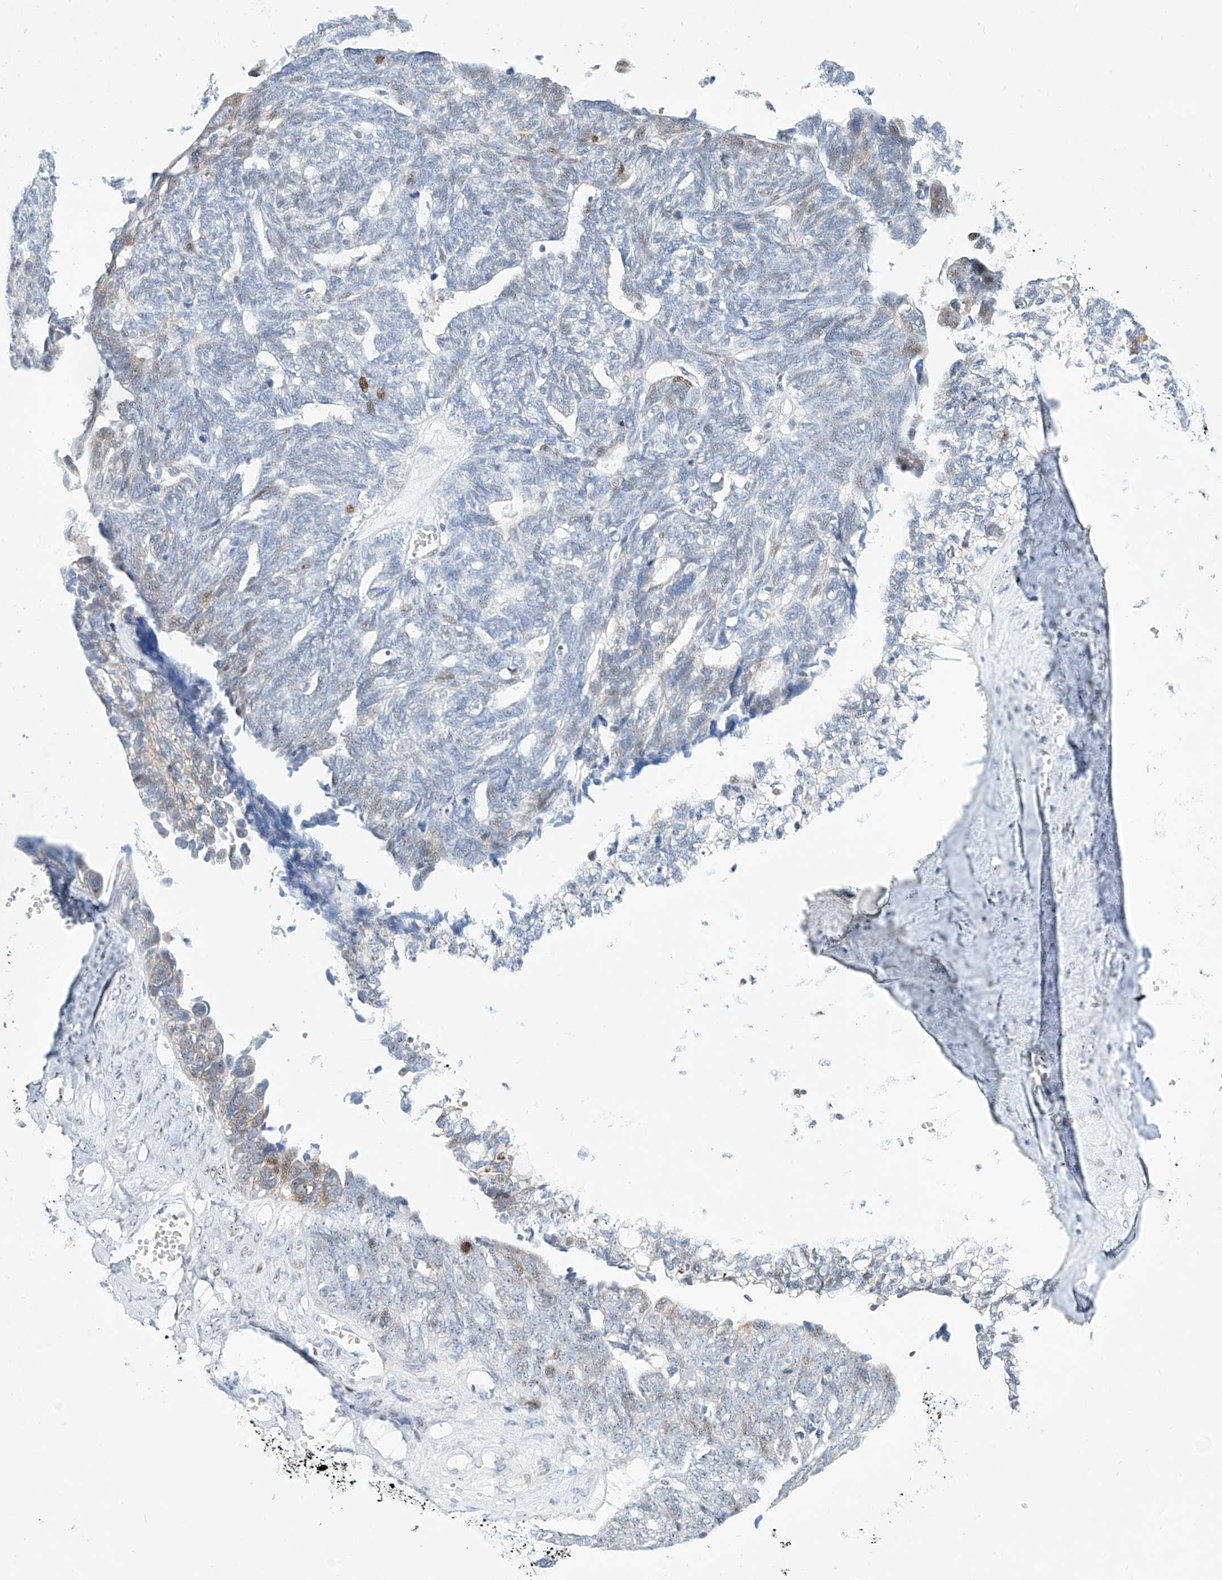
{"staining": {"intensity": "weak", "quantity": "<25%", "location": "nuclear"}, "tissue": "ovarian cancer", "cell_type": "Tumor cells", "image_type": "cancer", "snomed": [{"axis": "morphology", "description": "Cystadenocarcinoma, serous, NOS"}, {"axis": "topography", "description": "Ovary"}], "caption": "An image of human ovarian cancer is negative for staining in tumor cells.", "gene": "SNU13", "patient": {"sex": "female", "age": 79}}